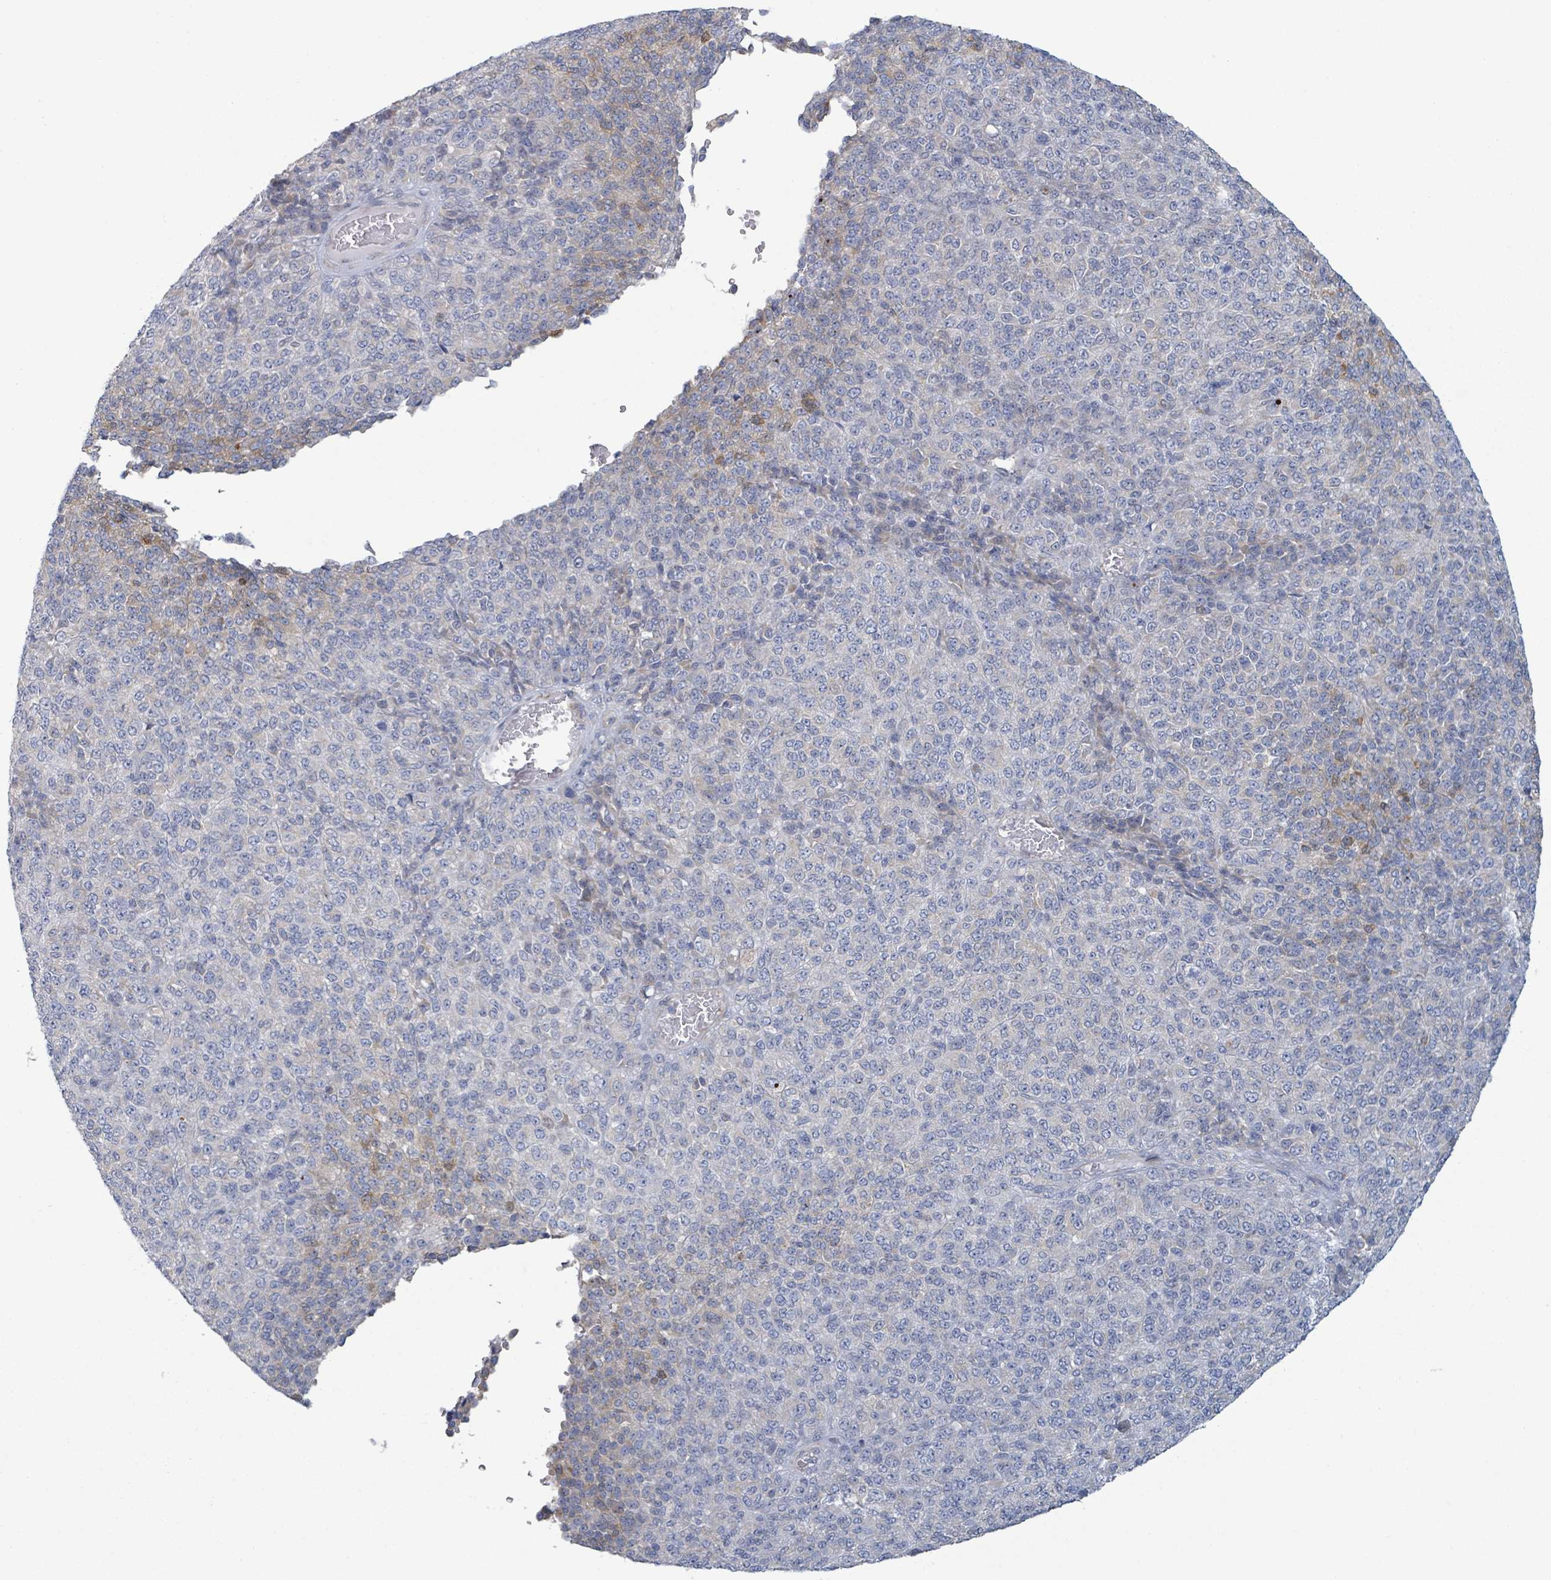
{"staining": {"intensity": "weak", "quantity": "<25%", "location": "cytoplasmic/membranous"}, "tissue": "melanoma", "cell_type": "Tumor cells", "image_type": "cancer", "snomed": [{"axis": "morphology", "description": "Malignant melanoma, Metastatic site"}, {"axis": "topography", "description": "Brain"}], "caption": "An immunohistochemistry (IHC) image of malignant melanoma (metastatic site) is shown. There is no staining in tumor cells of malignant melanoma (metastatic site). Brightfield microscopy of IHC stained with DAB (brown) and hematoxylin (blue), captured at high magnification.", "gene": "COL13A1", "patient": {"sex": "female", "age": 56}}